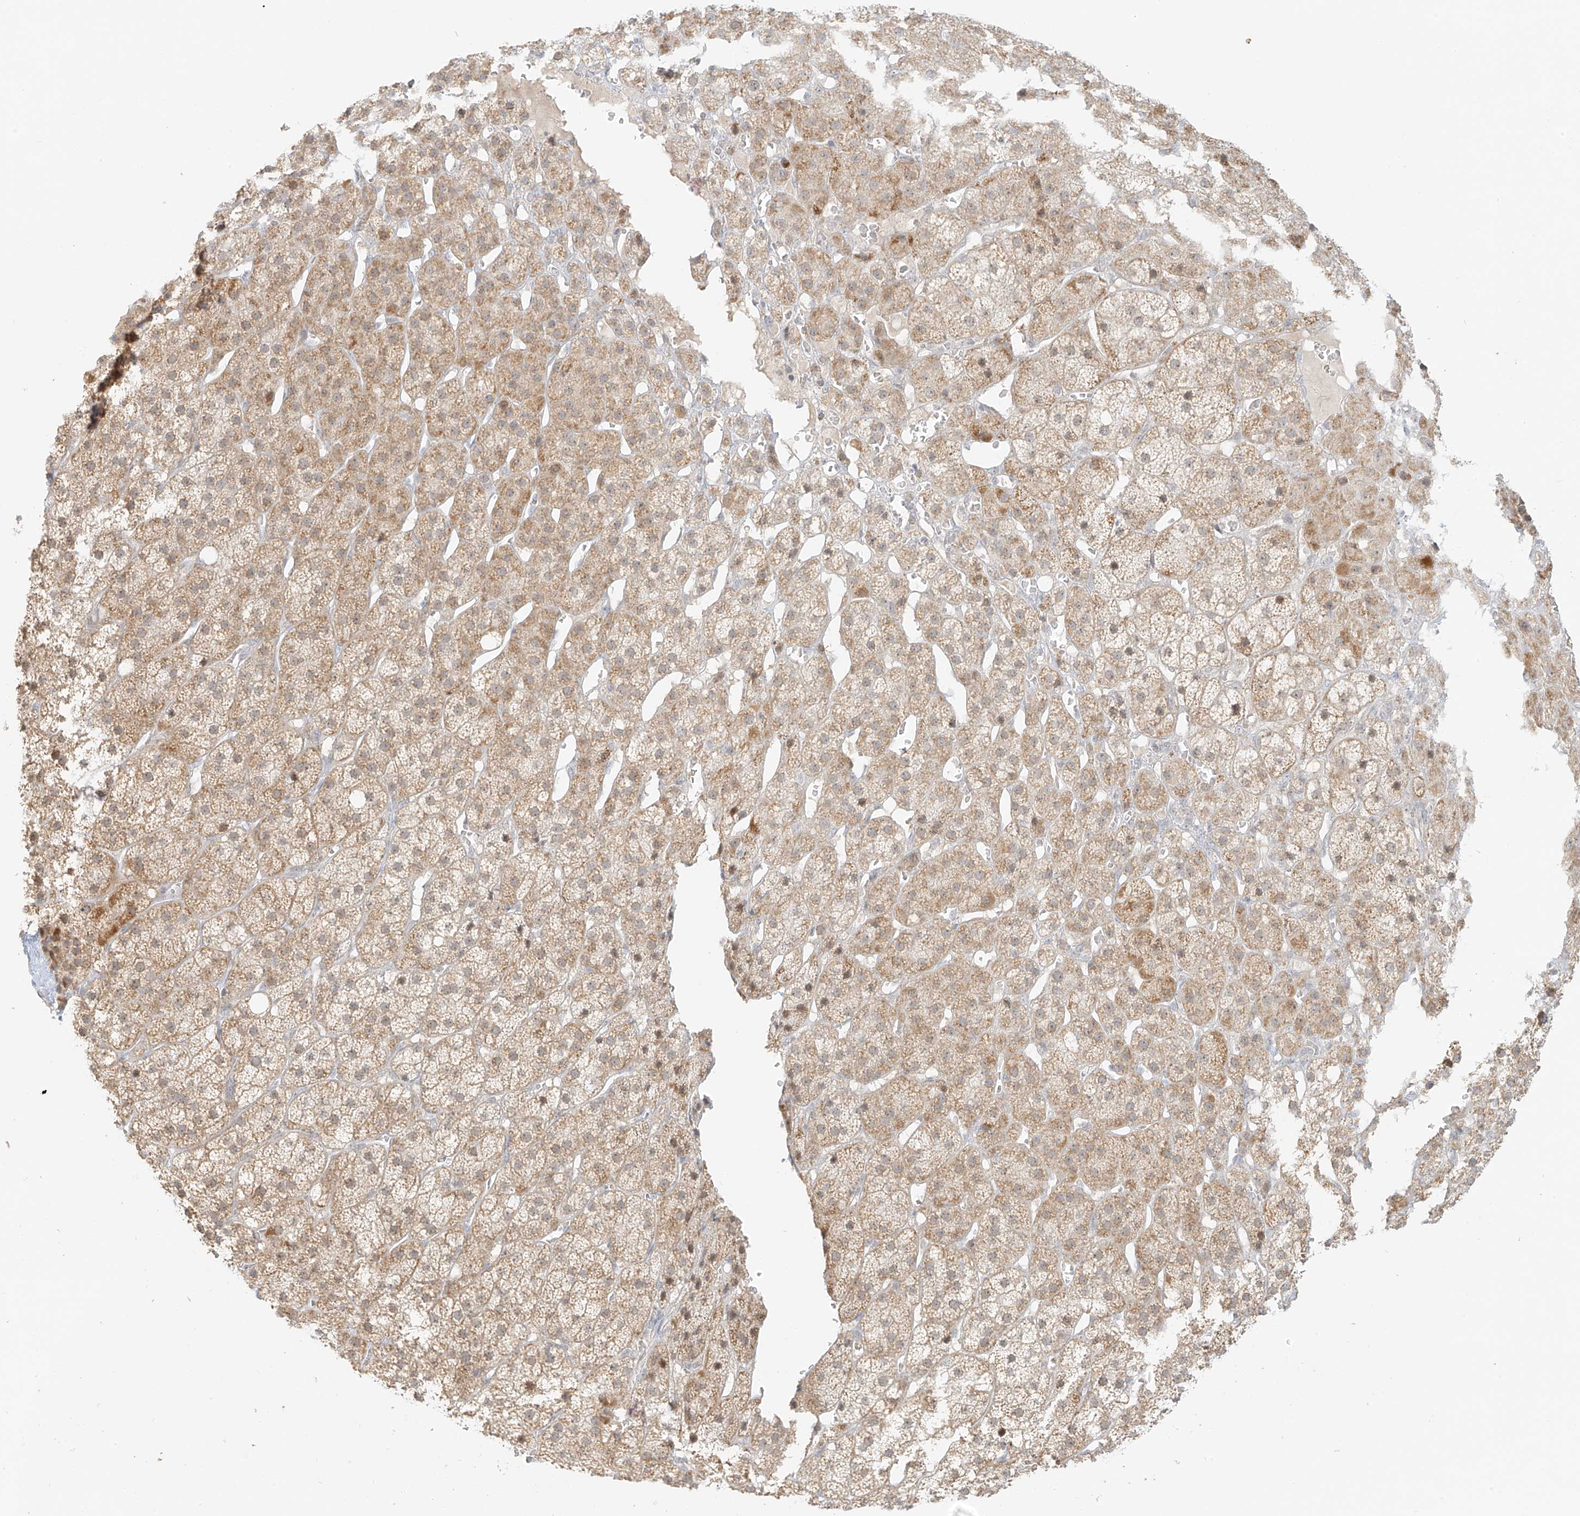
{"staining": {"intensity": "weak", "quantity": "25%-75%", "location": "cytoplasmic/membranous"}, "tissue": "adrenal gland", "cell_type": "Glandular cells", "image_type": "normal", "snomed": [{"axis": "morphology", "description": "Normal tissue, NOS"}, {"axis": "topography", "description": "Adrenal gland"}], "caption": "High-power microscopy captured an immunohistochemistry histopathology image of normal adrenal gland, revealing weak cytoplasmic/membranous expression in about 25%-75% of glandular cells.", "gene": "MIPEP", "patient": {"sex": "female", "age": 57}}